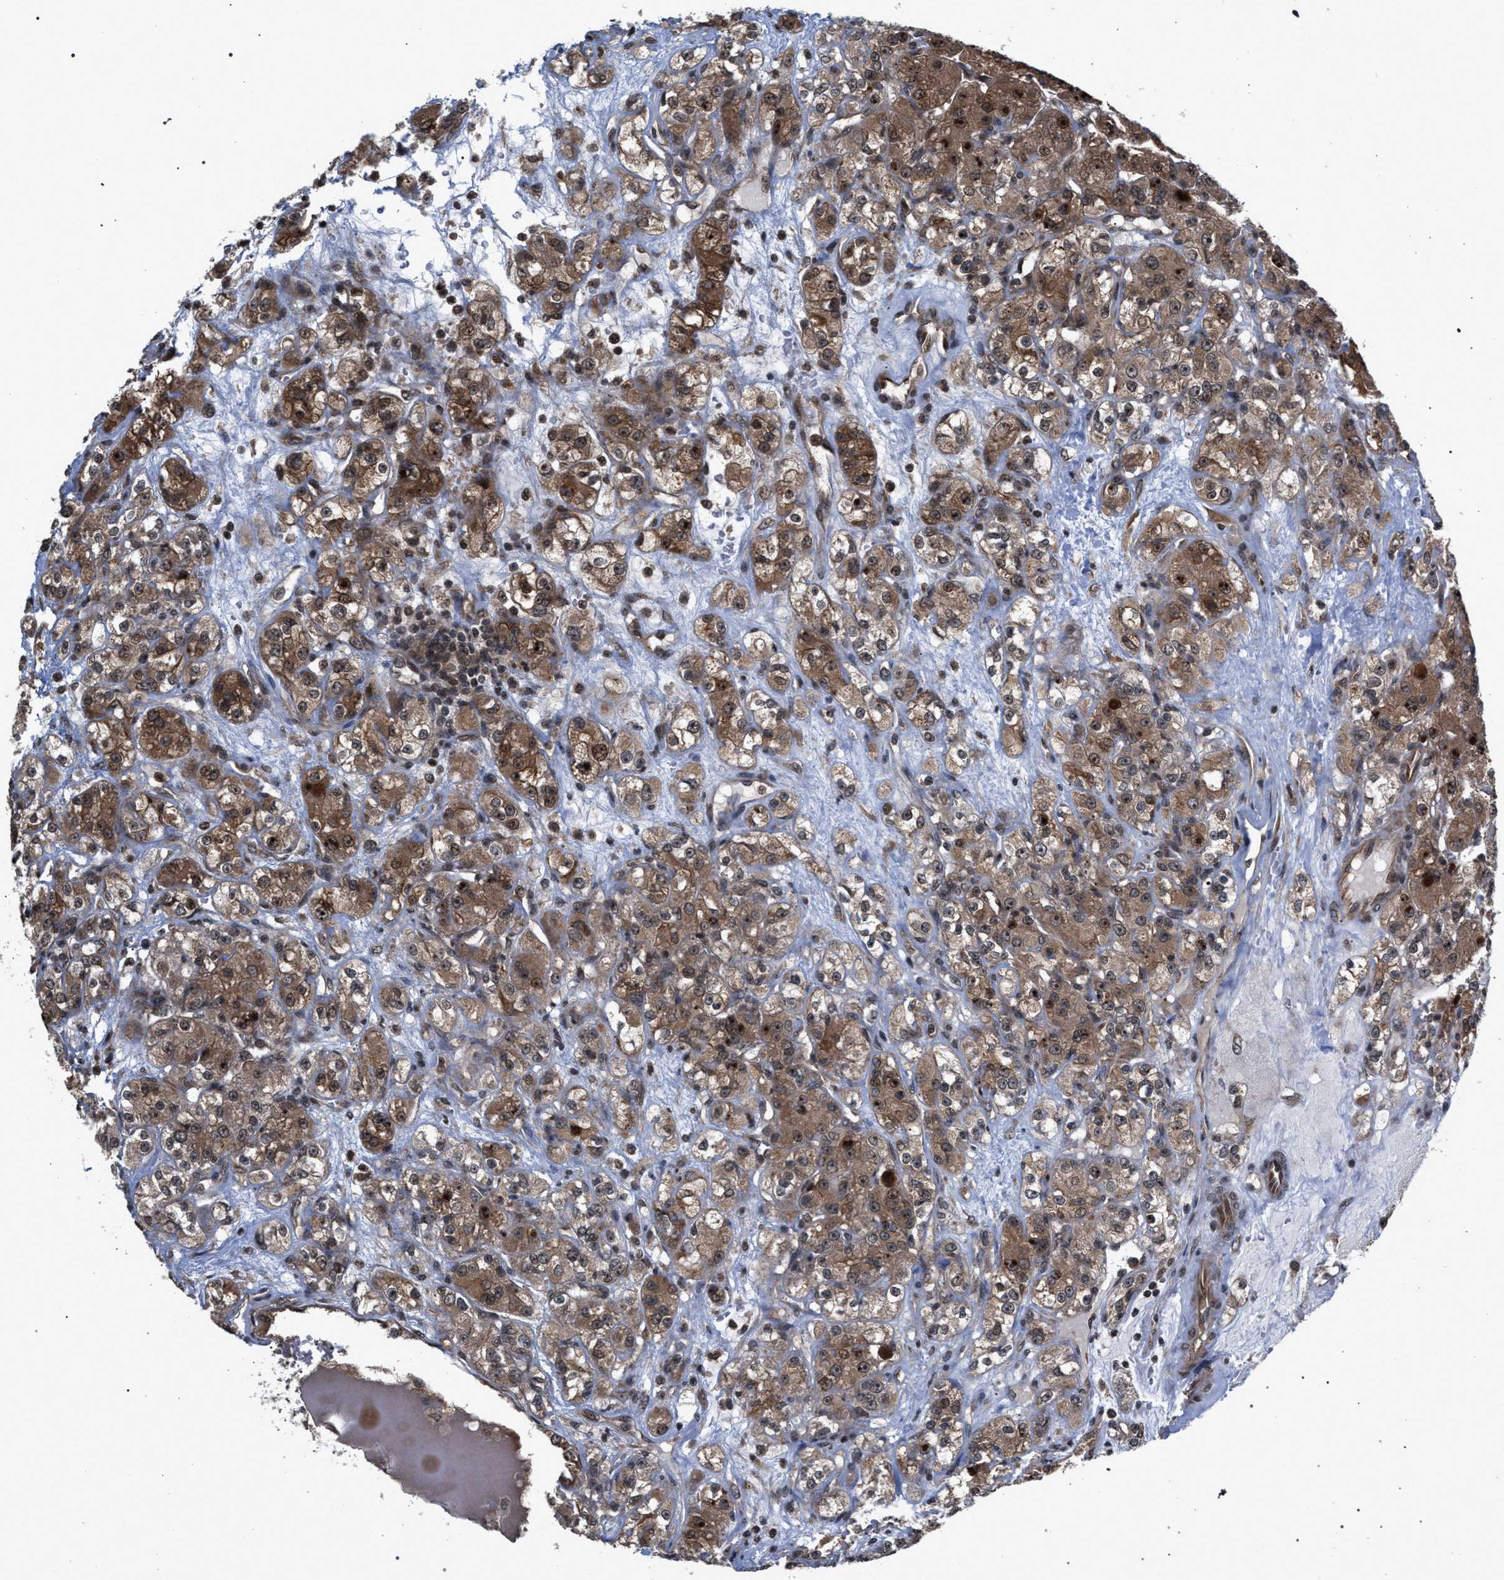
{"staining": {"intensity": "moderate", "quantity": ">75%", "location": "cytoplasmic/membranous,nuclear"}, "tissue": "renal cancer", "cell_type": "Tumor cells", "image_type": "cancer", "snomed": [{"axis": "morphology", "description": "Normal tissue, NOS"}, {"axis": "morphology", "description": "Adenocarcinoma, NOS"}, {"axis": "topography", "description": "Kidney"}], "caption": "Protein expression analysis of human renal cancer (adenocarcinoma) reveals moderate cytoplasmic/membranous and nuclear staining in approximately >75% of tumor cells. Immunohistochemistry (ihc) stains the protein of interest in brown and the nuclei are stained blue.", "gene": "IRAK4", "patient": {"sex": "male", "age": 61}}